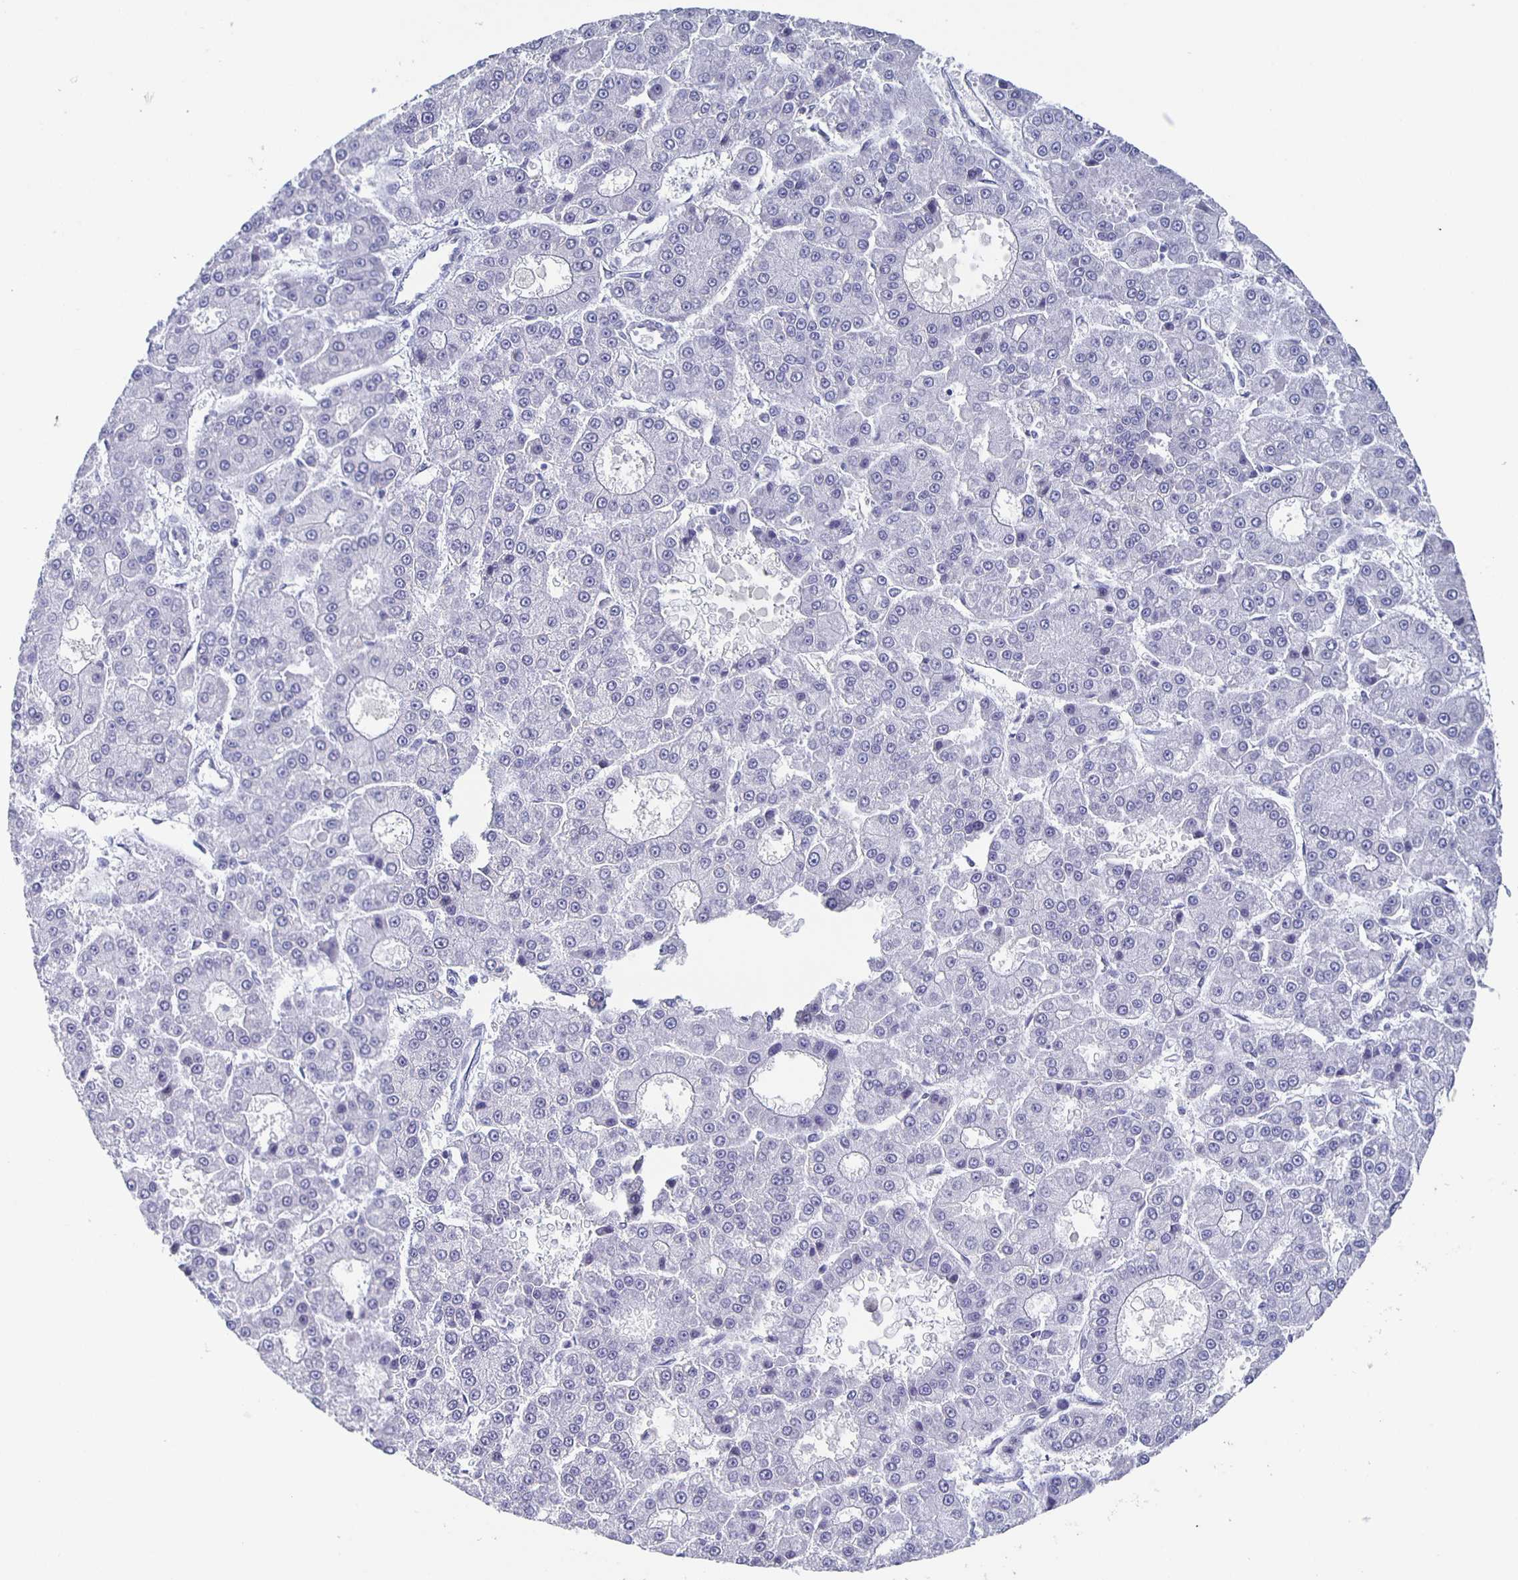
{"staining": {"intensity": "negative", "quantity": "none", "location": "none"}, "tissue": "liver cancer", "cell_type": "Tumor cells", "image_type": "cancer", "snomed": [{"axis": "morphology", "description": "Carcinoma, Hepatocellular, NOS"}, {"axis": "topography", "description": "Liver"}], "caption": "Image shows no significant protein positivity in tumor cells of liver cancer (hepatocellular carcinoma).", "gene": "CCDC17", "patient": {"sex": "male", "age": 70}}